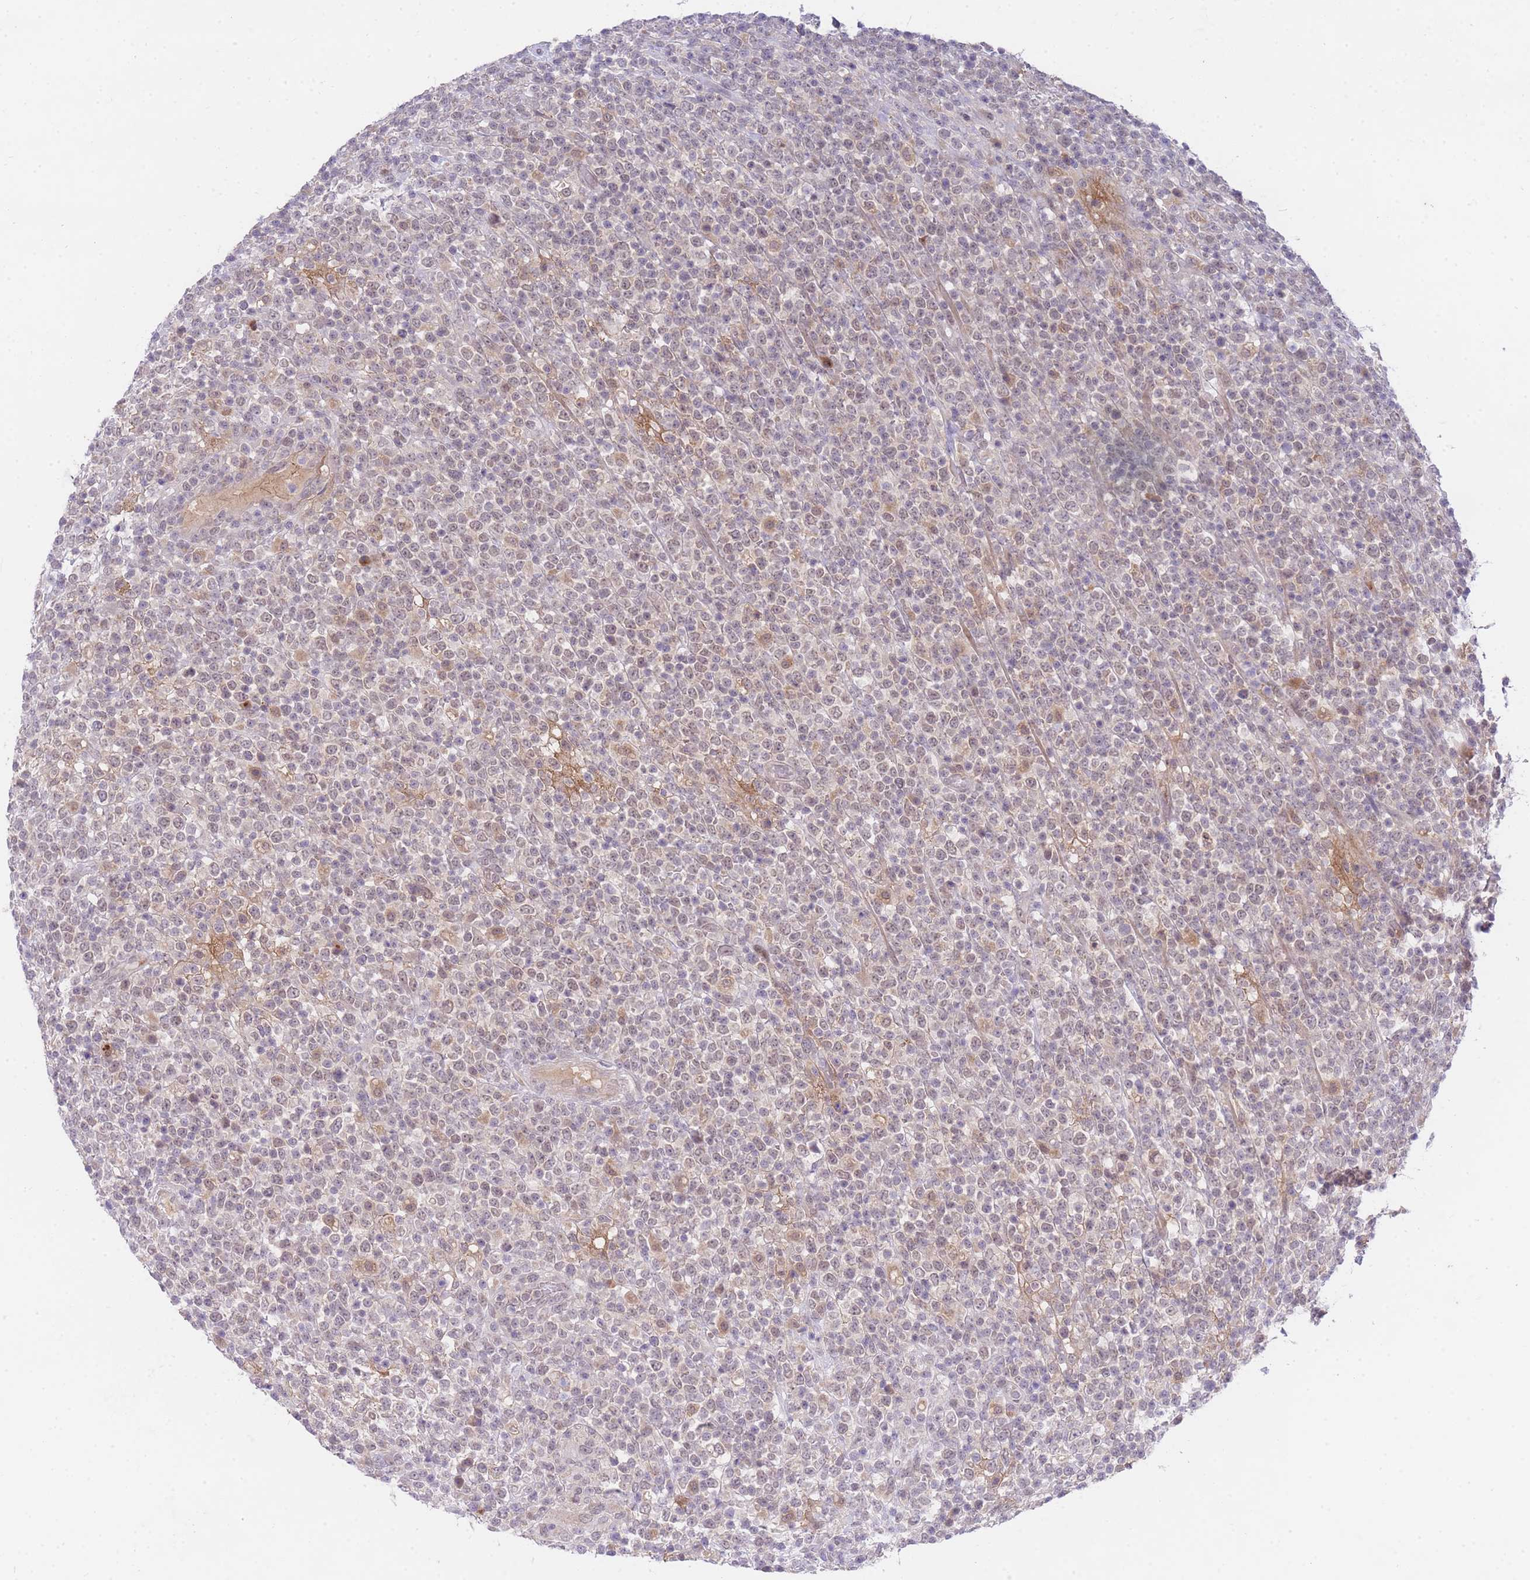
{"staining": {"intensity": "weak", "quantity": "<25%", "location": "nuclear"}, "tissue": "lymphoma", "cell_type": "Tumor cells", "image_type": "cancer", "snomed": [{"axis": "morphology", "description": "Malignant lymphoma, non-Hodgkin's type, High grade"}, {"axis": "topography", "description": "Colon"}], "caption": "High magnification brightfield microscopy of high-grade malignant lymphoma, non-Hodgkin's type stained with DAB (3,3'-diaminobenzidine) (brown) and counterstained with hematoxylin (blue): tumor cells show no significant positivity.", "gene": "SLC25A33", "patient": {"sex": "female", "age": 53}}